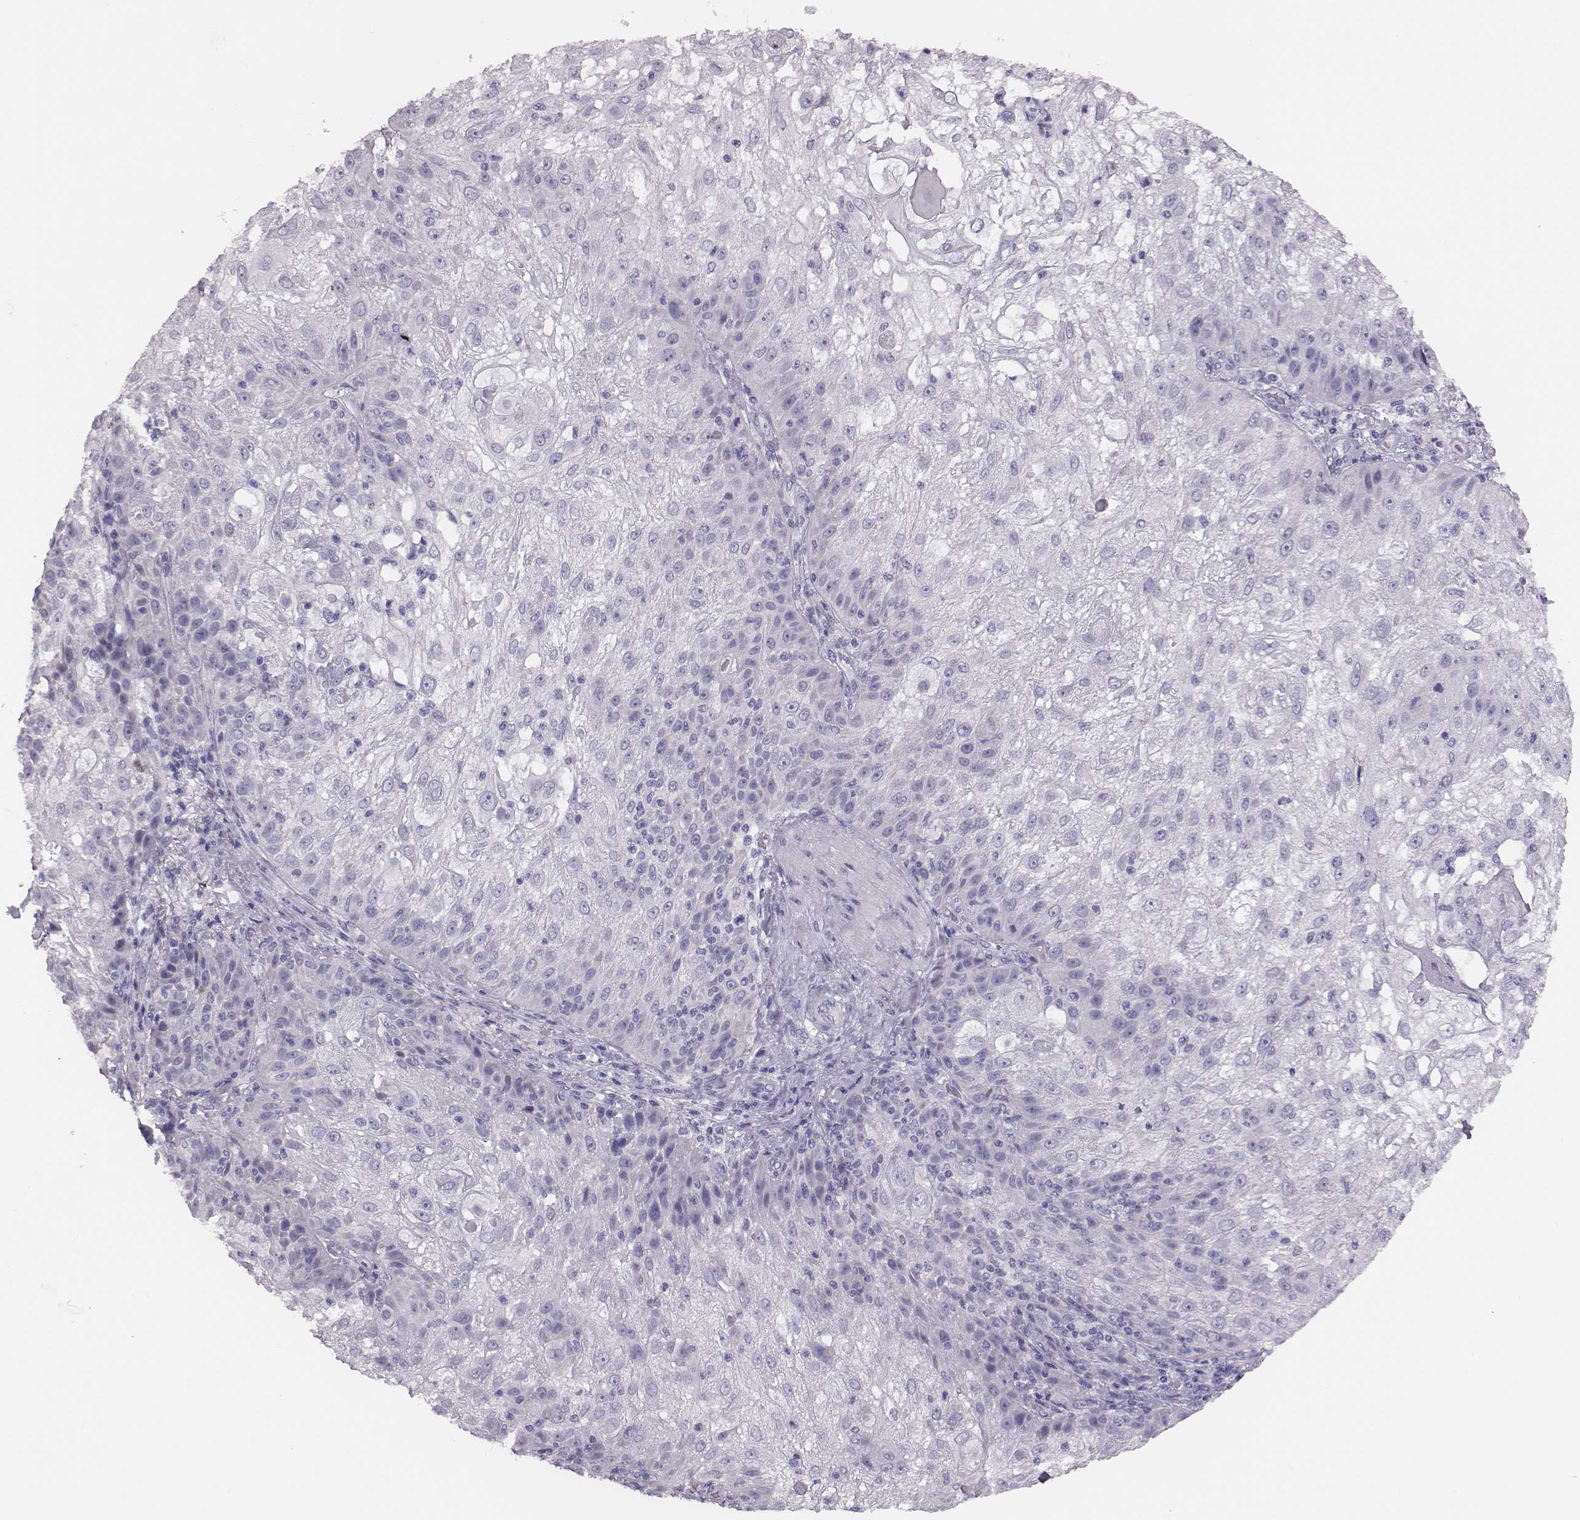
{"staining": {"intensity": "negative", "quantity": "none", "location": "none"}, "tissue": "skin cancer", "cell_type": "Tumor cells", "image_type": "cancer", "snomed": [{"axis": "morphology", "description": "Normal tissue, NOS"}, {"axis": "morphology", "description": "Squamous cell carcinoma, NOS"}, {"axis": "topography", "description": "Skin"}], "caption": "Tumor cells show no significant positivity in squamous cell carcinoma (skin).", "gene": "H1-6", "patient": {"sex": "female", "age": 83}}